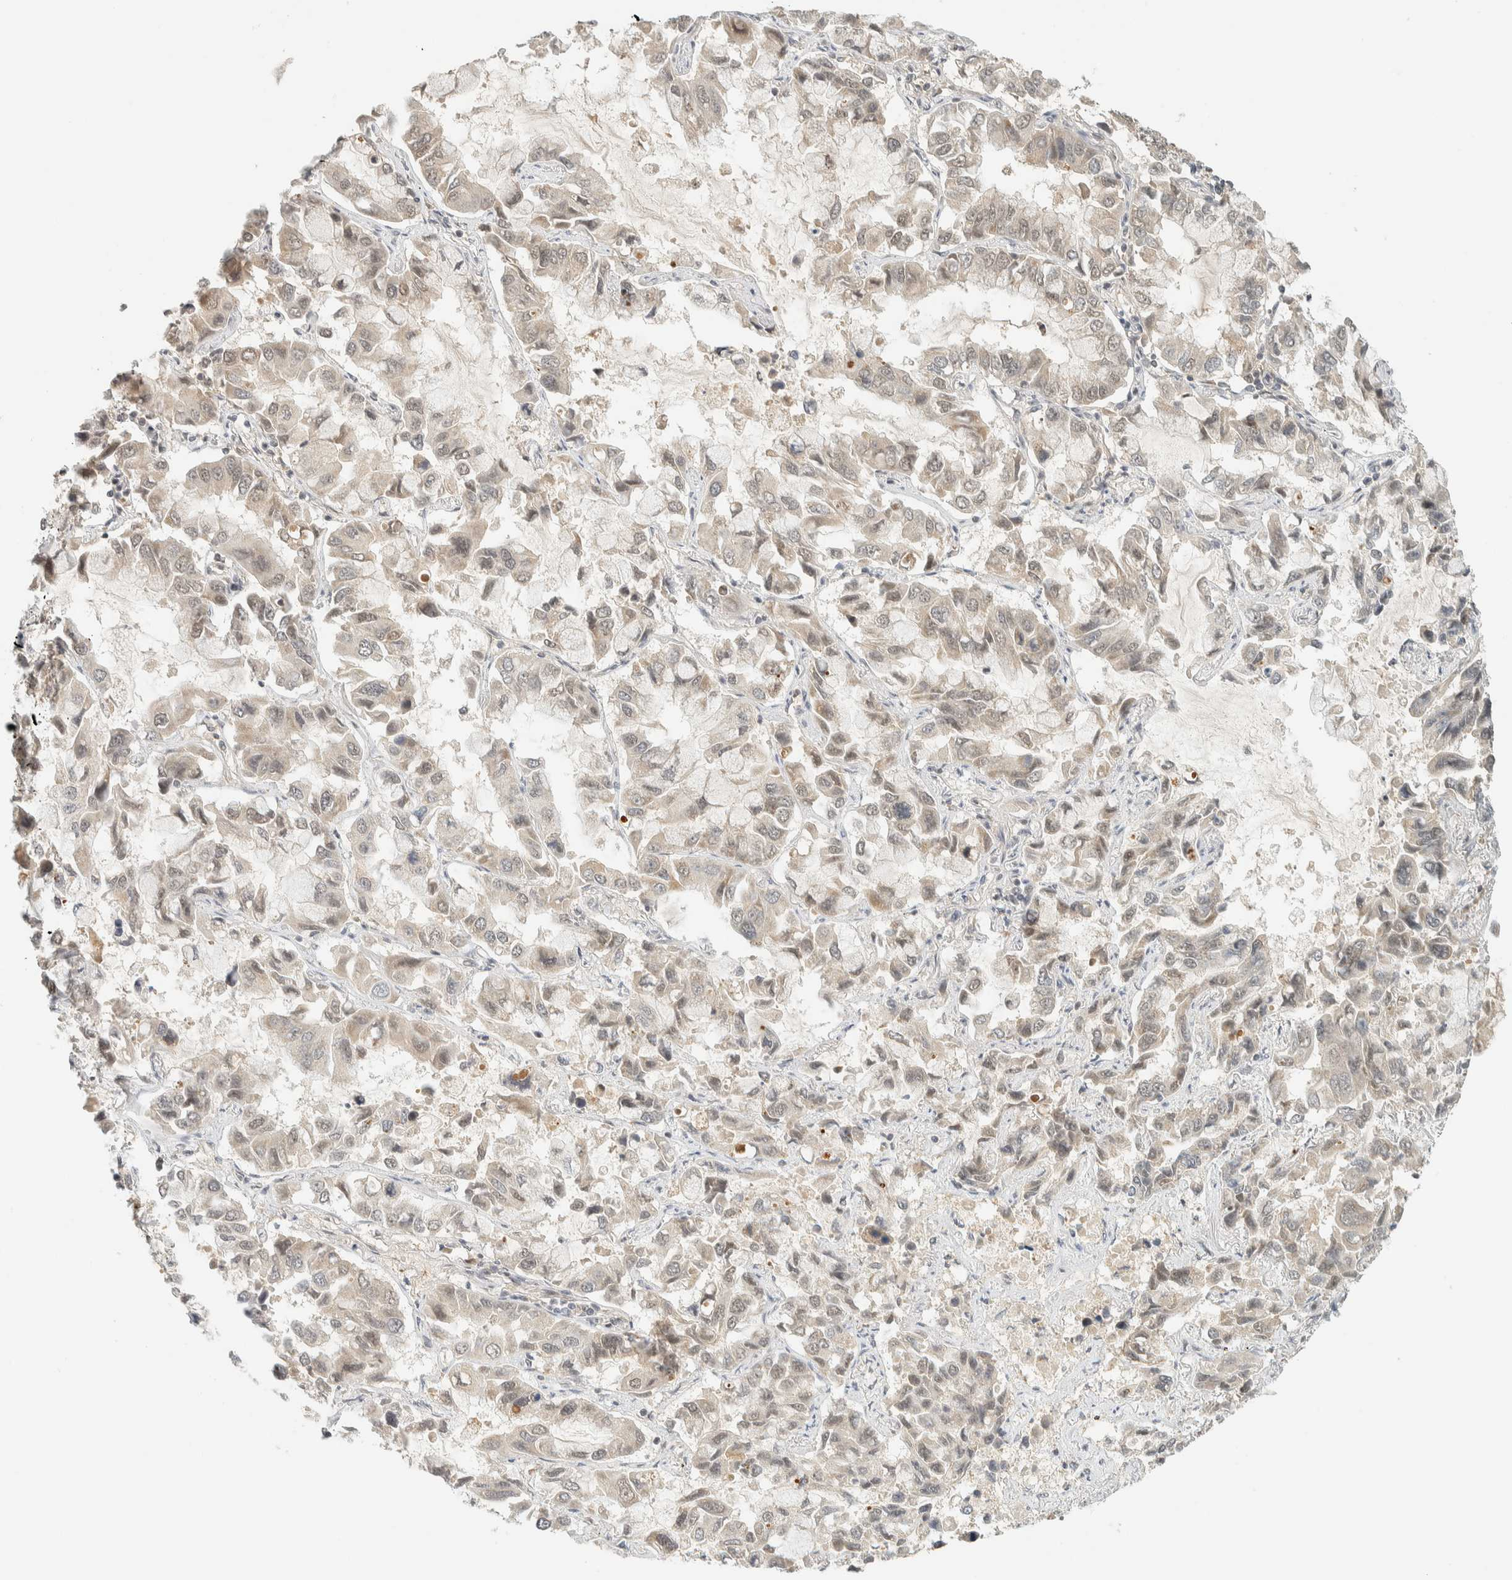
{"staining": {"intensity": "negative", "quantity": "none", "location": "none"}, "tissue": "lung cancer", "cell_type": "Tumor cells", "image_type": "cancer", "snomed": [{"axis": "morphology", "description": "Adenocarcinoma, NOS"}, {"axis": "topography", "description": "Lung"}], "caption": "Immunohistochemistry of lung cancer (adenocarcinoma) exhibits no expression in tumor cells. (DAB (3,3'-diaminobenzidine) IHC, high magnification).", "gene": "KIFAP3", "patient": {"sex": "male", "age": 64}}